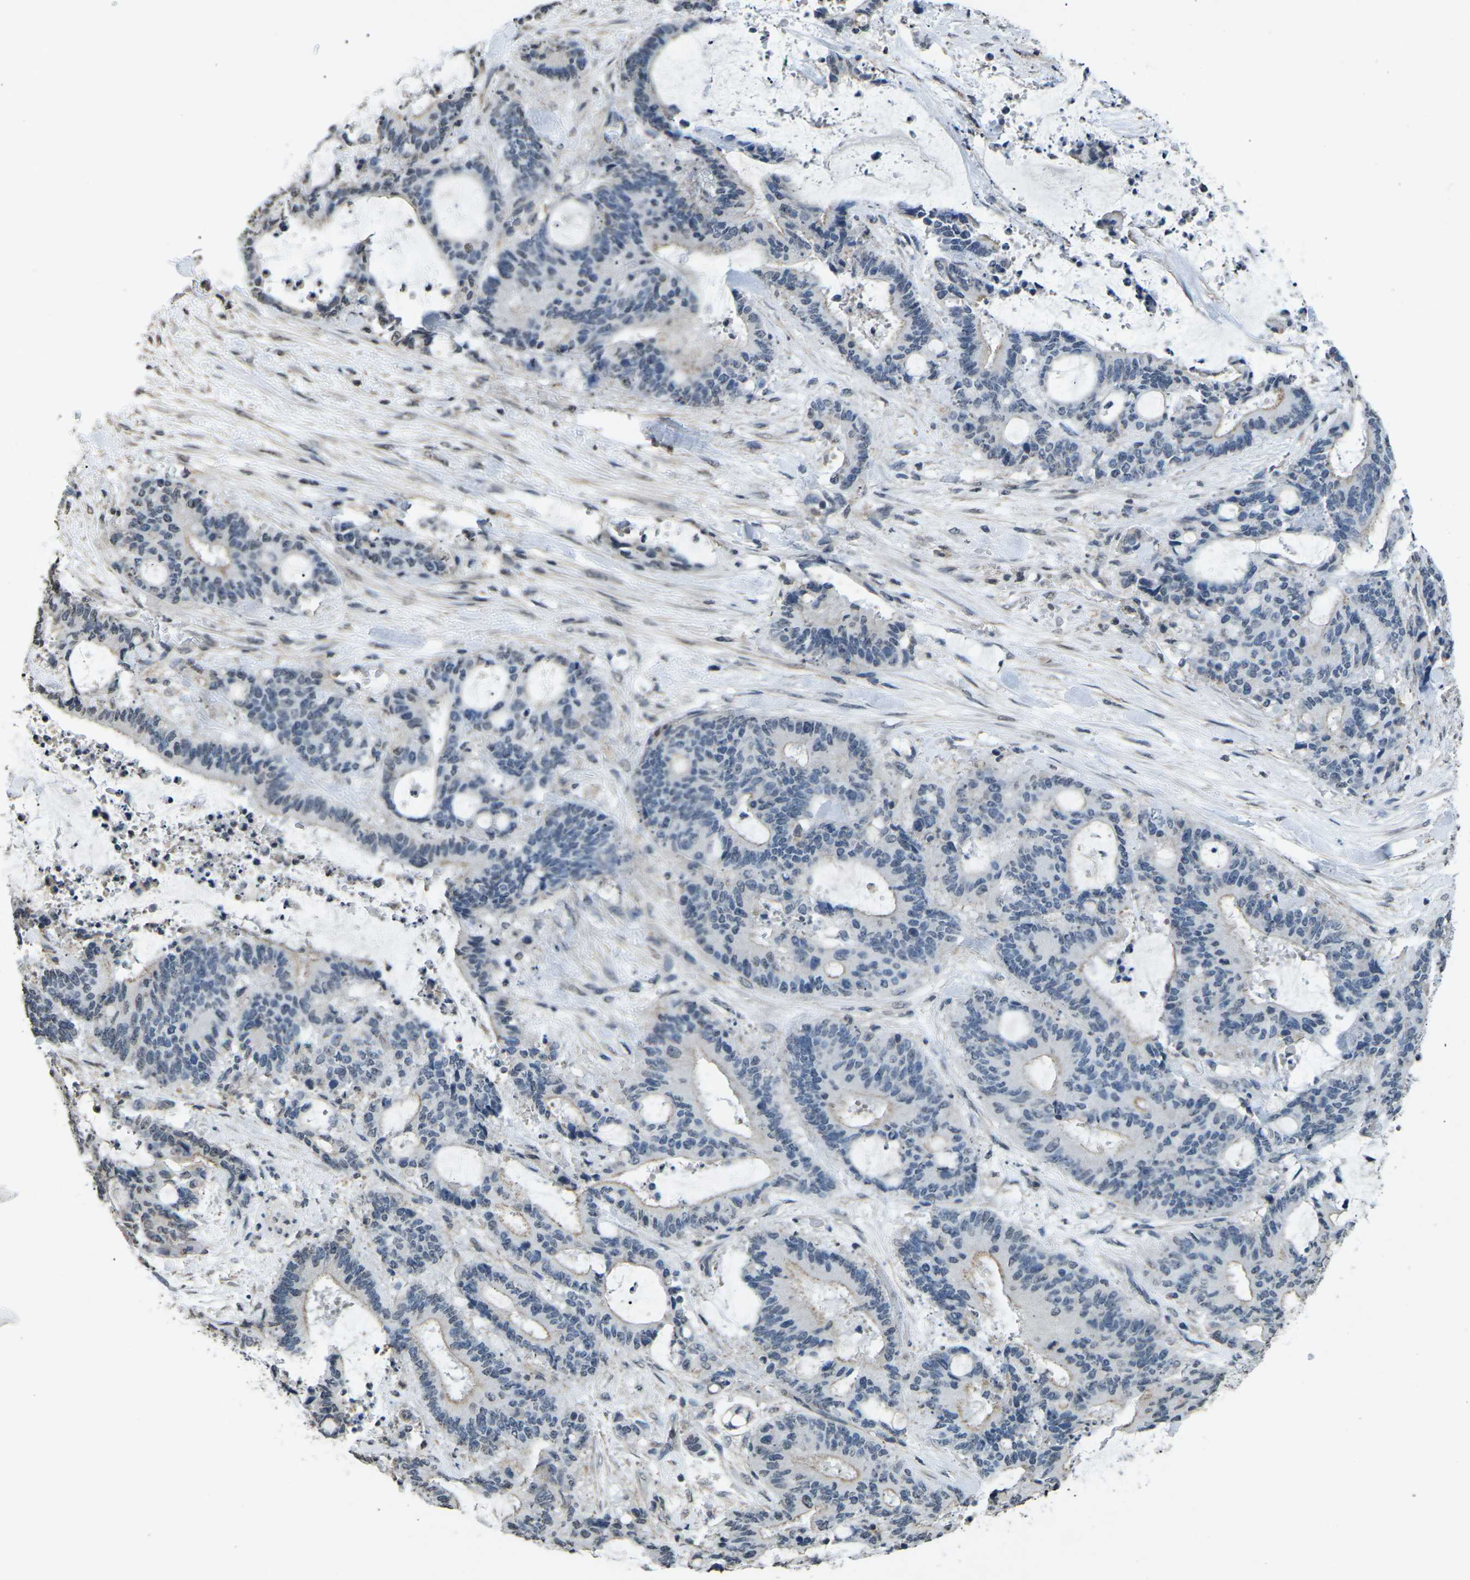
{"staining": {"intensity": "negative", "quantity": "none", "location": "none"}, "tissue": "liver cancer", "cell_type": "Tumor cells", "image_type": "cancer", "snomed": [{"axis": "morphology", "description": "Normal tissue, NOS"}, {"axis": "morphology", "description": "Cholangiocarcinoma"}, {"axis": "topography", "description": "Liver"}, {"axis": "topography", "description": "Peripheral nerve tissue"}], "caption": "Protein analysis of liver cancer reveals no significant staining in tumor cells.", "gene": "TFR2", "patient": {"sex": "female", "age": 73}}